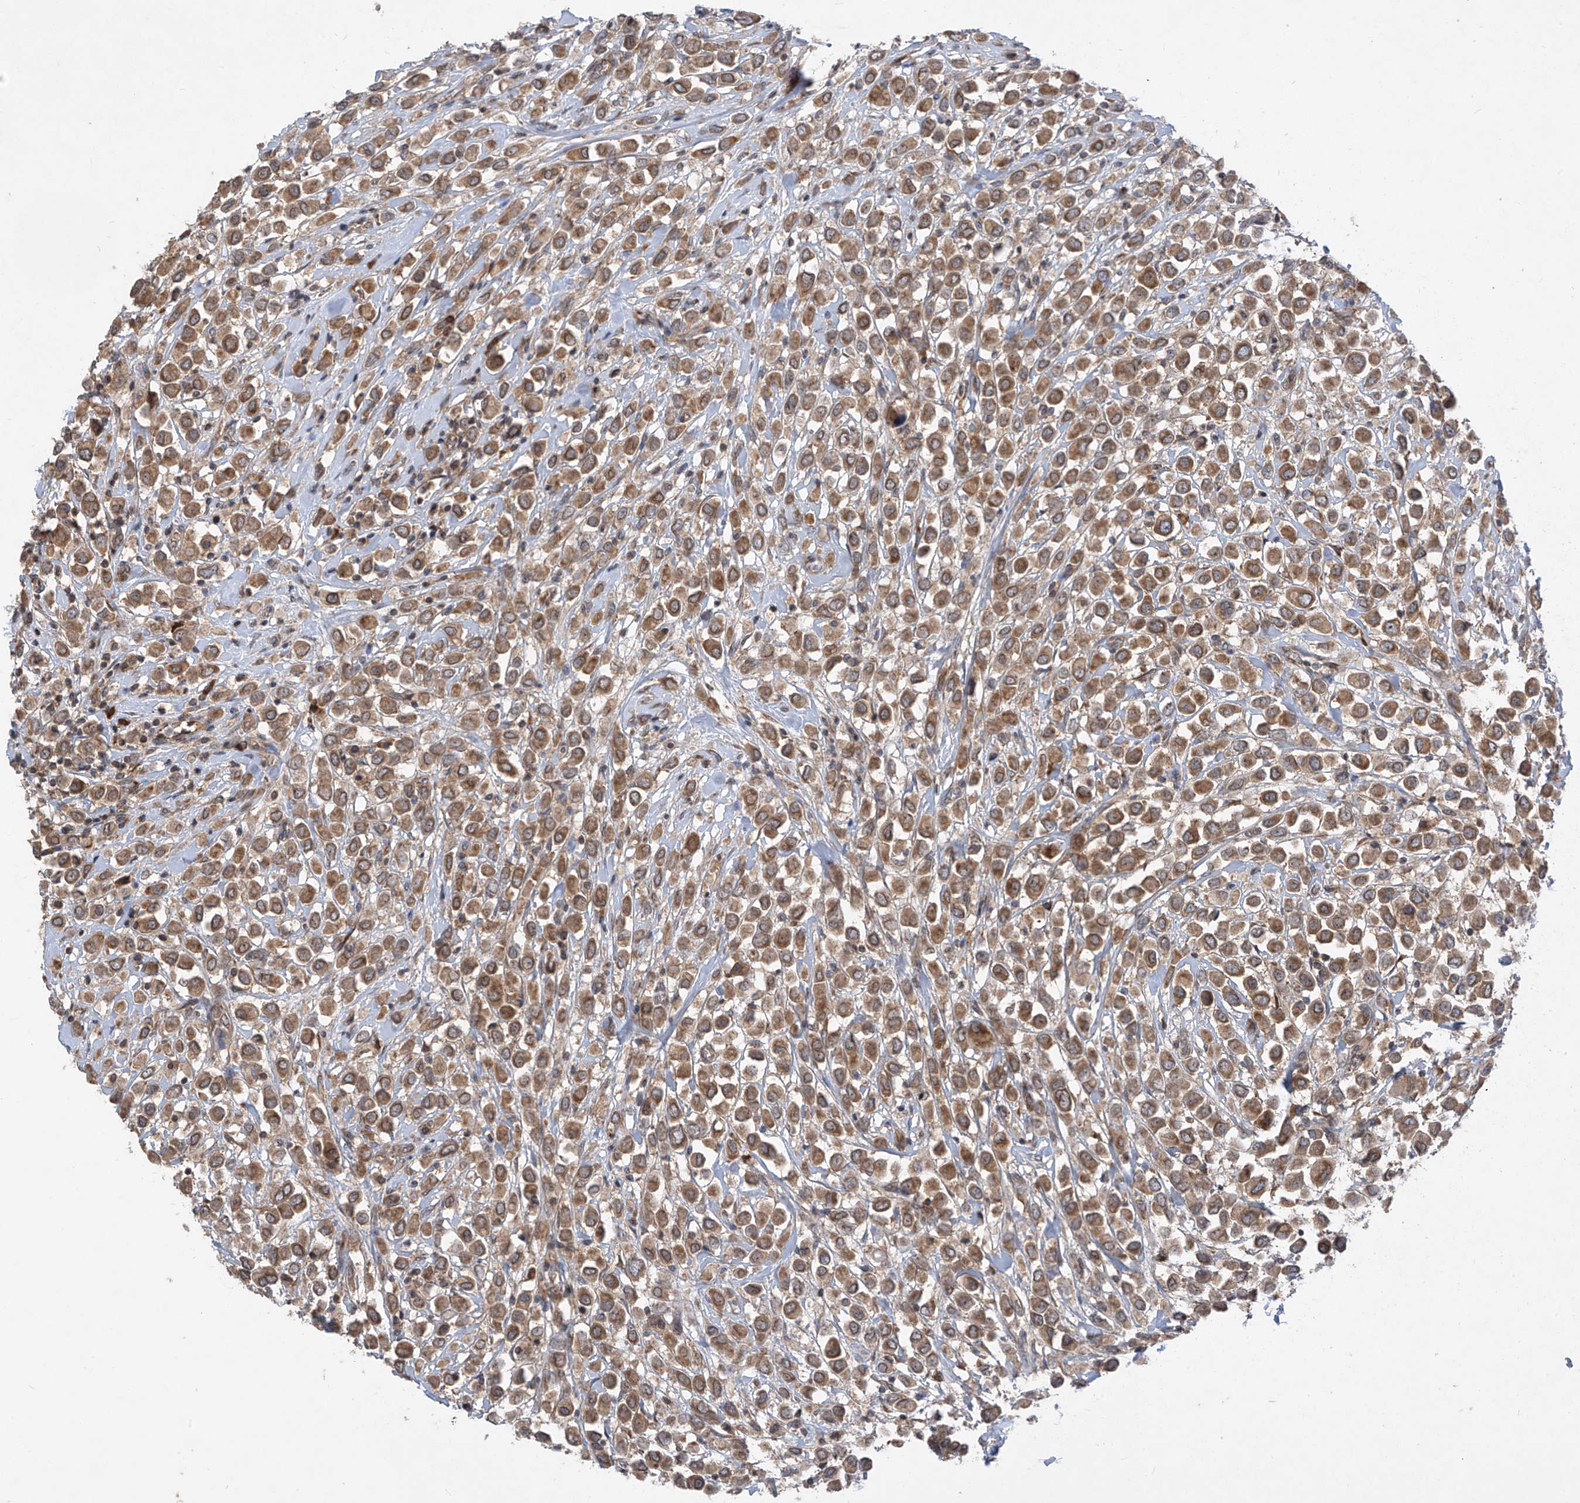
{"staining": {"intensity": "moderate", "quantity": ">75%", "location": "cytoplasmic/membranous"}, "tissue": "breast cancer", "cell_type": "Tumor cells", "image_type": "cancer", "snomed": [{"axis": "morphology", "description": "Duct carcinoma"}, {"axis": "topography", "description": "Breast"}], "caption": "Human breast intraductal carcinoma stained with a brown dye exhibits moderate cytoplasmic/membranous positive positivity in approximately >75% of tumor cells.", "gene": "RPL34", "patient": {"sex": "female", "age": 61}}